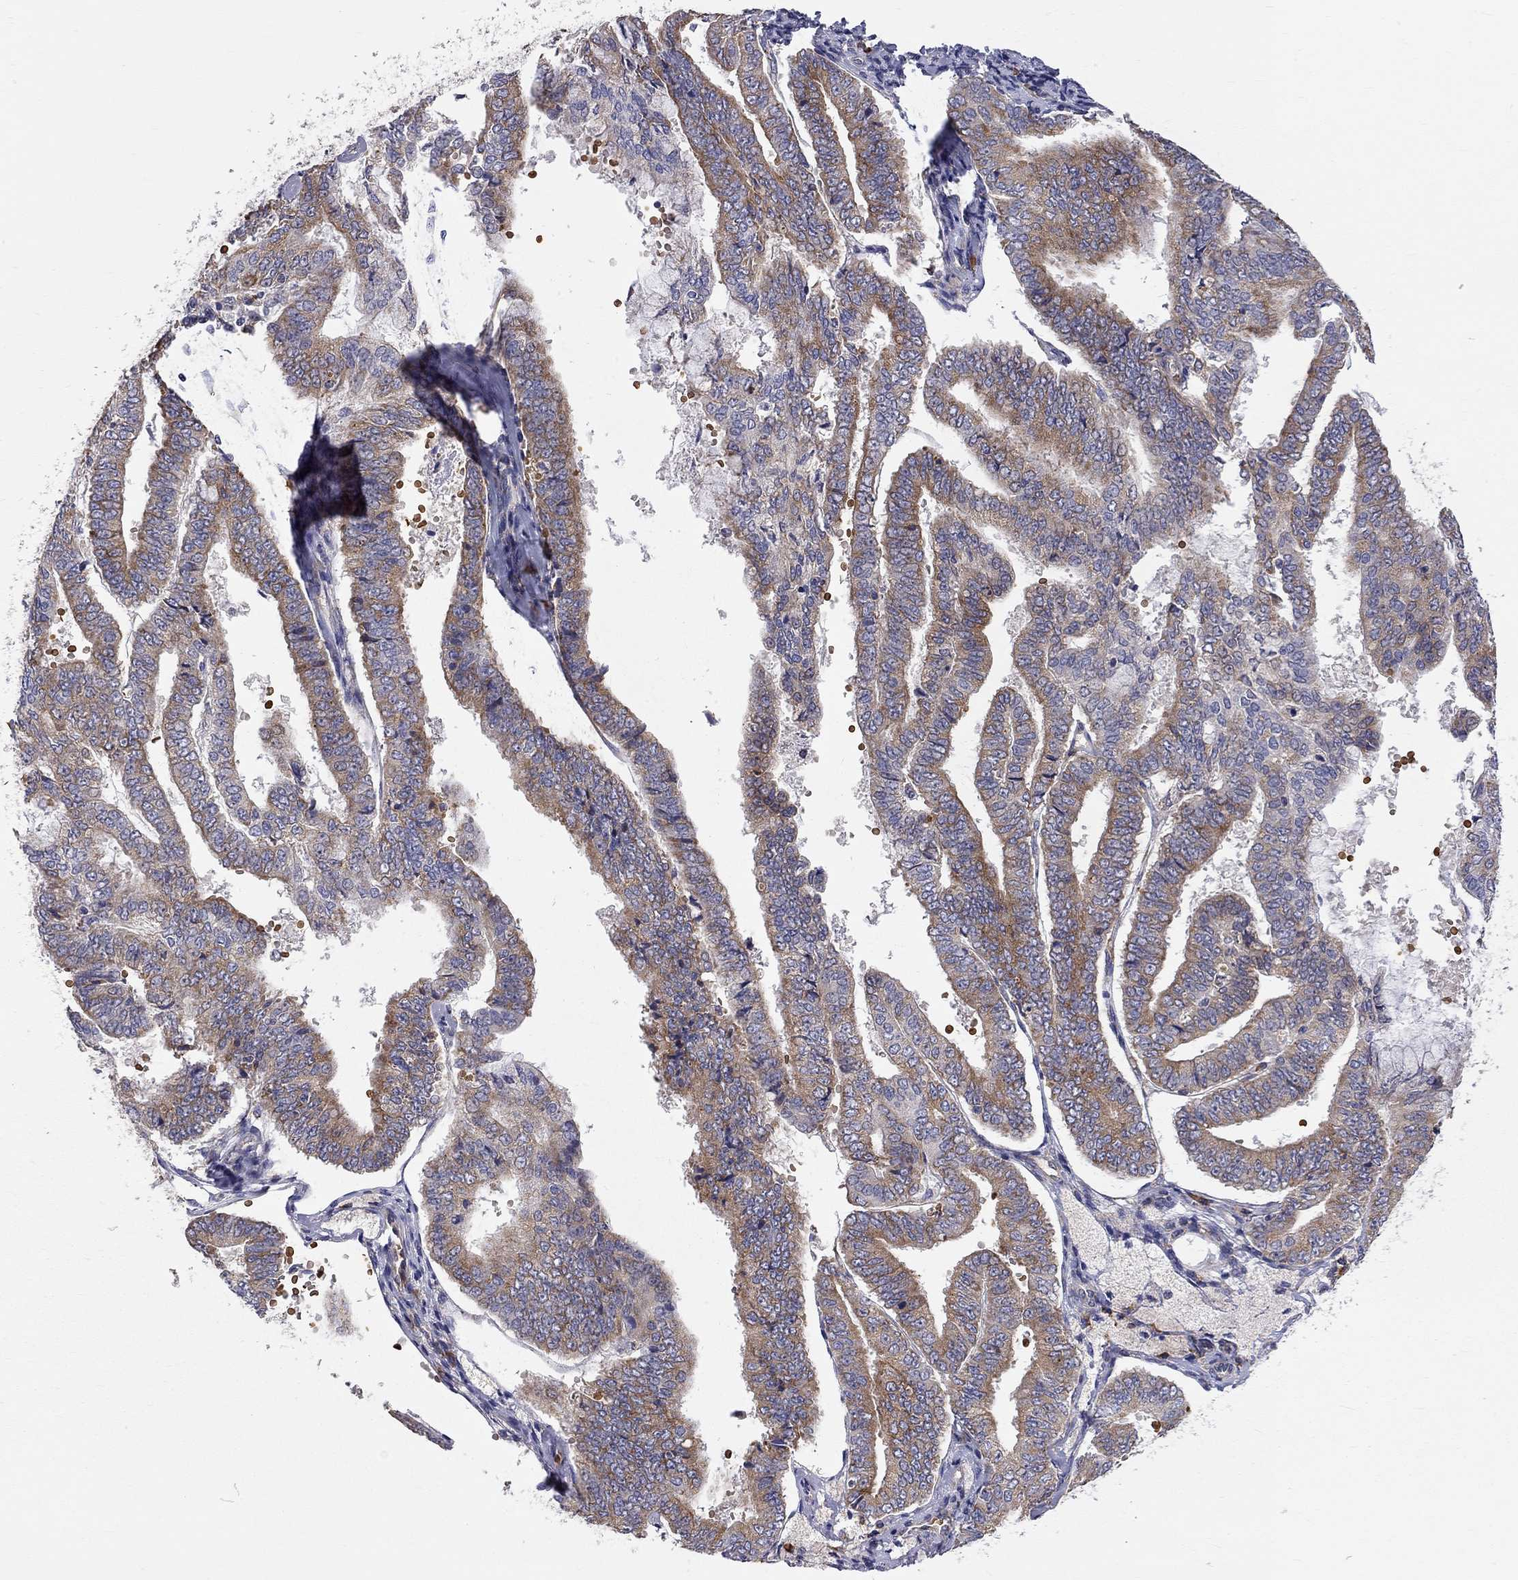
{"staining": {"intensity": "moderate", "quantity": "25%-75%", "location": "cytoplasmic/membranous"}, "tissue": "endometrial cancer", "cell_type": "Tumor cells", "image_type": "cancer", "snomed": [{"axis": "morphology", "description": "Adenocarcinoma, NOS"}, {"axis": "topography", "description": "Endometrium"}], "caption": "Immunohistochemistry image of human endometrial adenocarcinoma stained for a protein (brown), which shows medium levels of moderate cytoplasmic/membranous positivity in approximately 25%-75% of tumor cells.", "gene": "CASTOR1", "patient": {"sex": "female", "age": 63}}